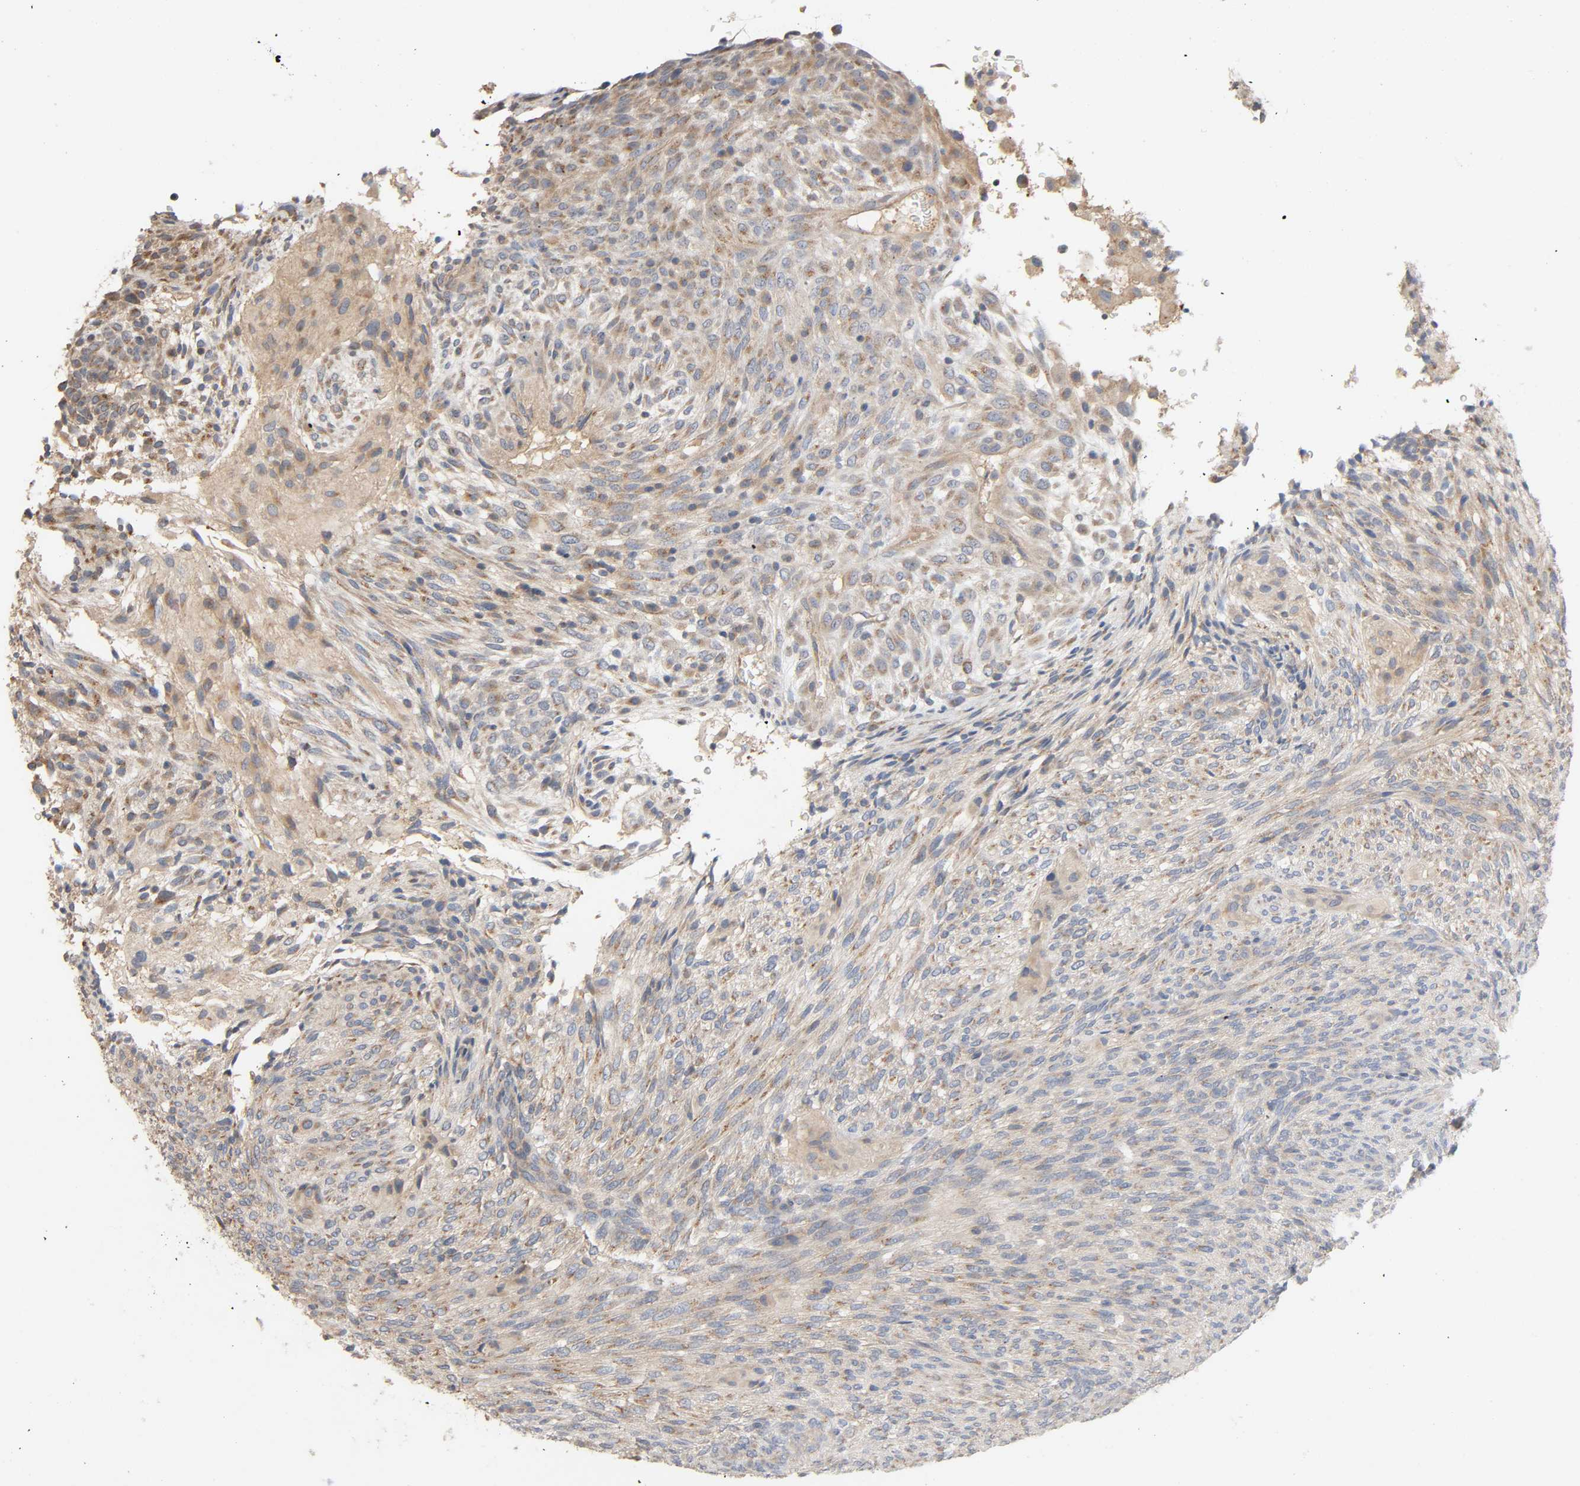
{"staining": {"intensity": "moderate", "quantity": "25%-75%", "location": "cytoplasmic/membranous"}, "tissue": "glioma", "cell_type": "Tumor cells", "image_type": "cancer", "snomed": [{"axis": "morphology", "description": "Glioma, malignant, High grade"}, {"axis": "topography", "description": "Cerebral cortex"}], "caption": "Immunohistochemical staining of glioma reveals moderate cytoplasmic/membranous protein staining in approximately 25%-75% of tumor cells.", "gene": "SGSM1", "patient": {"sex": "female", "age": 55}}